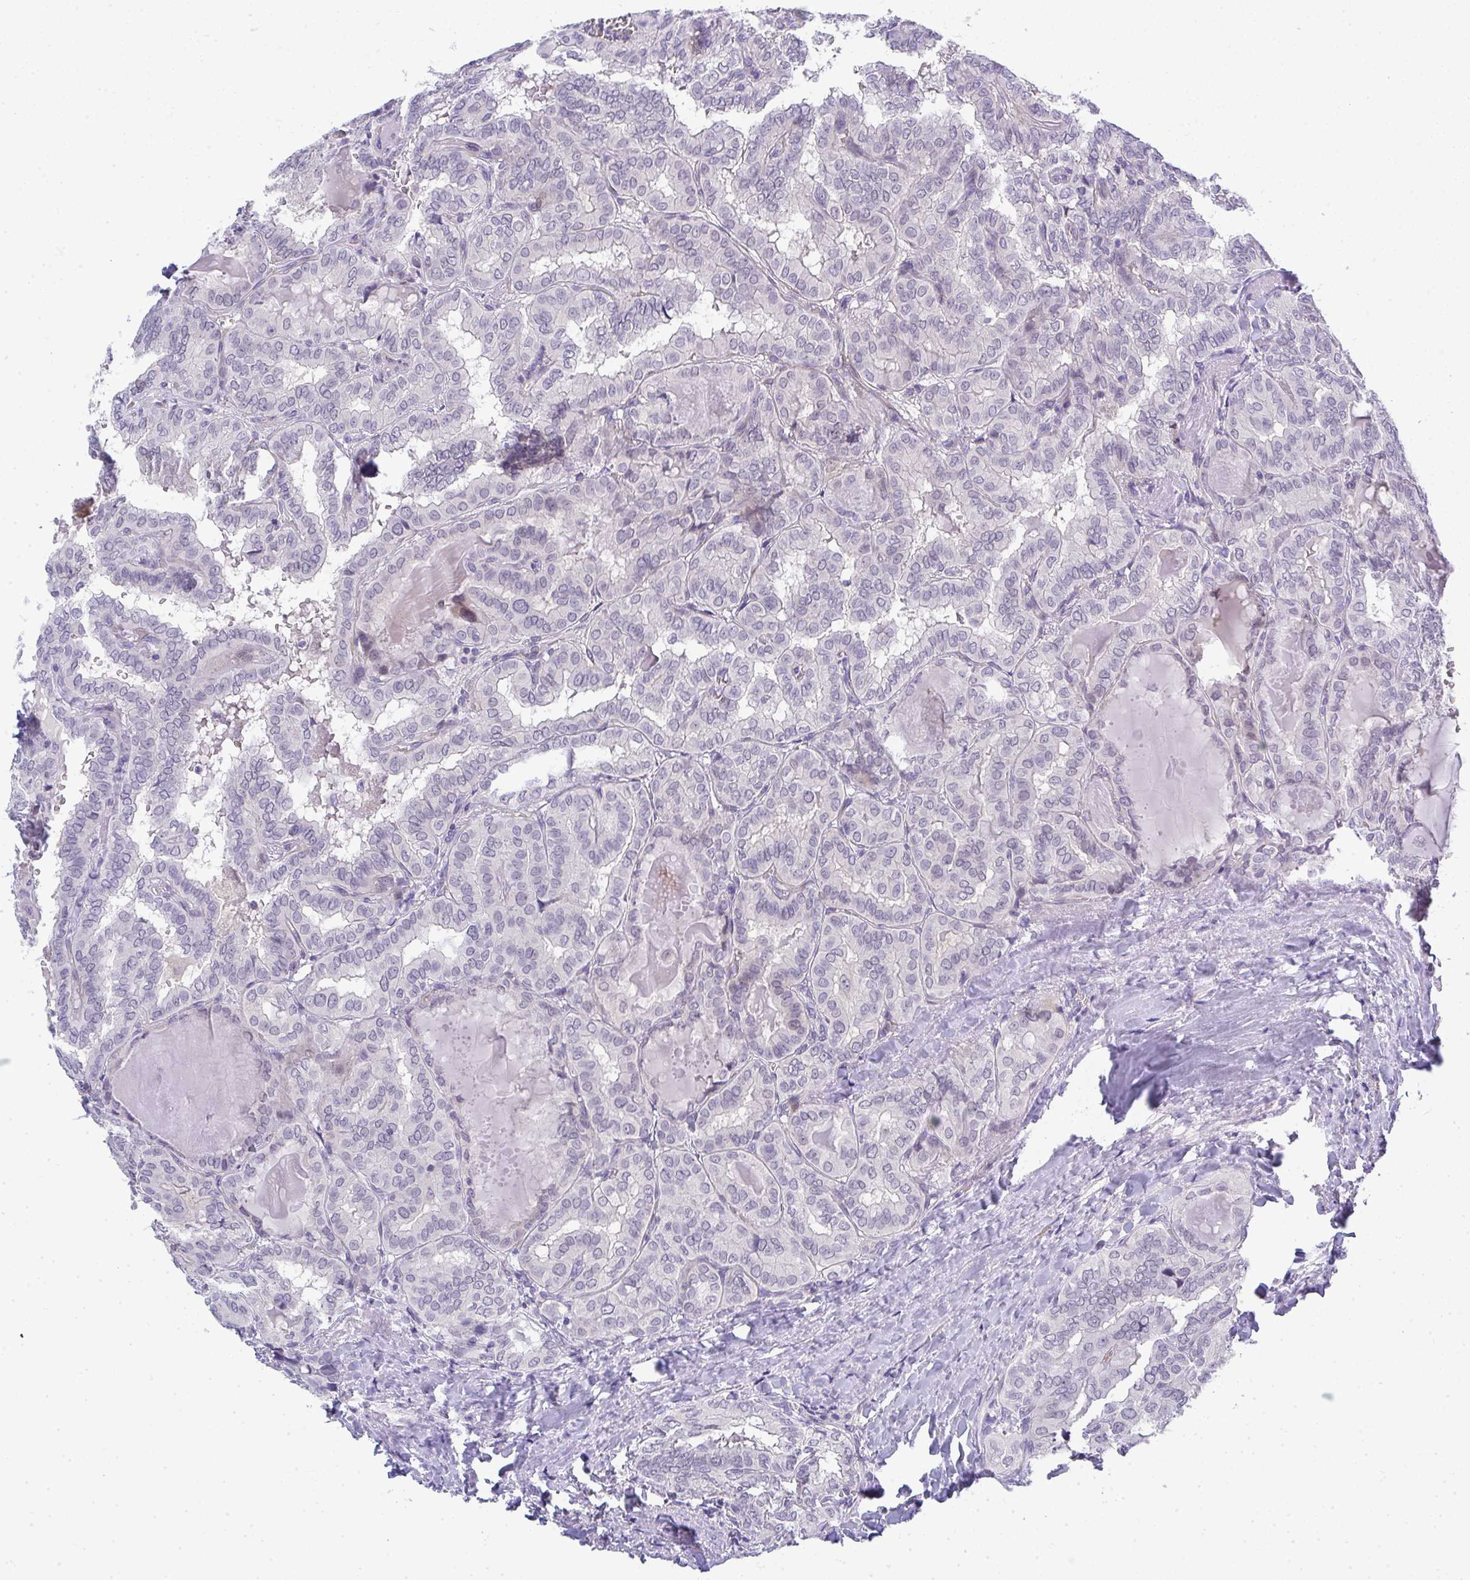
{"staining": {"intensity": "negative", "quantity": "none", "location": "none"}, "tissue": "thyroid cancer", "cell_type": "Tumor cells", "image_type": "cancer", "snomed": [{"axis": "morphology", "description": "Papillary adenocarcinoma, NOS"}, {"axis": "topography", "description": "Thyroid gland"}], "caption": "This is an immunohistochemistry image of papillary adenocarcinoma (thyroid). There is no staining in tumor cells.", "gene": "TMEM82", "patient": {"sex": "female", "age": 46}}